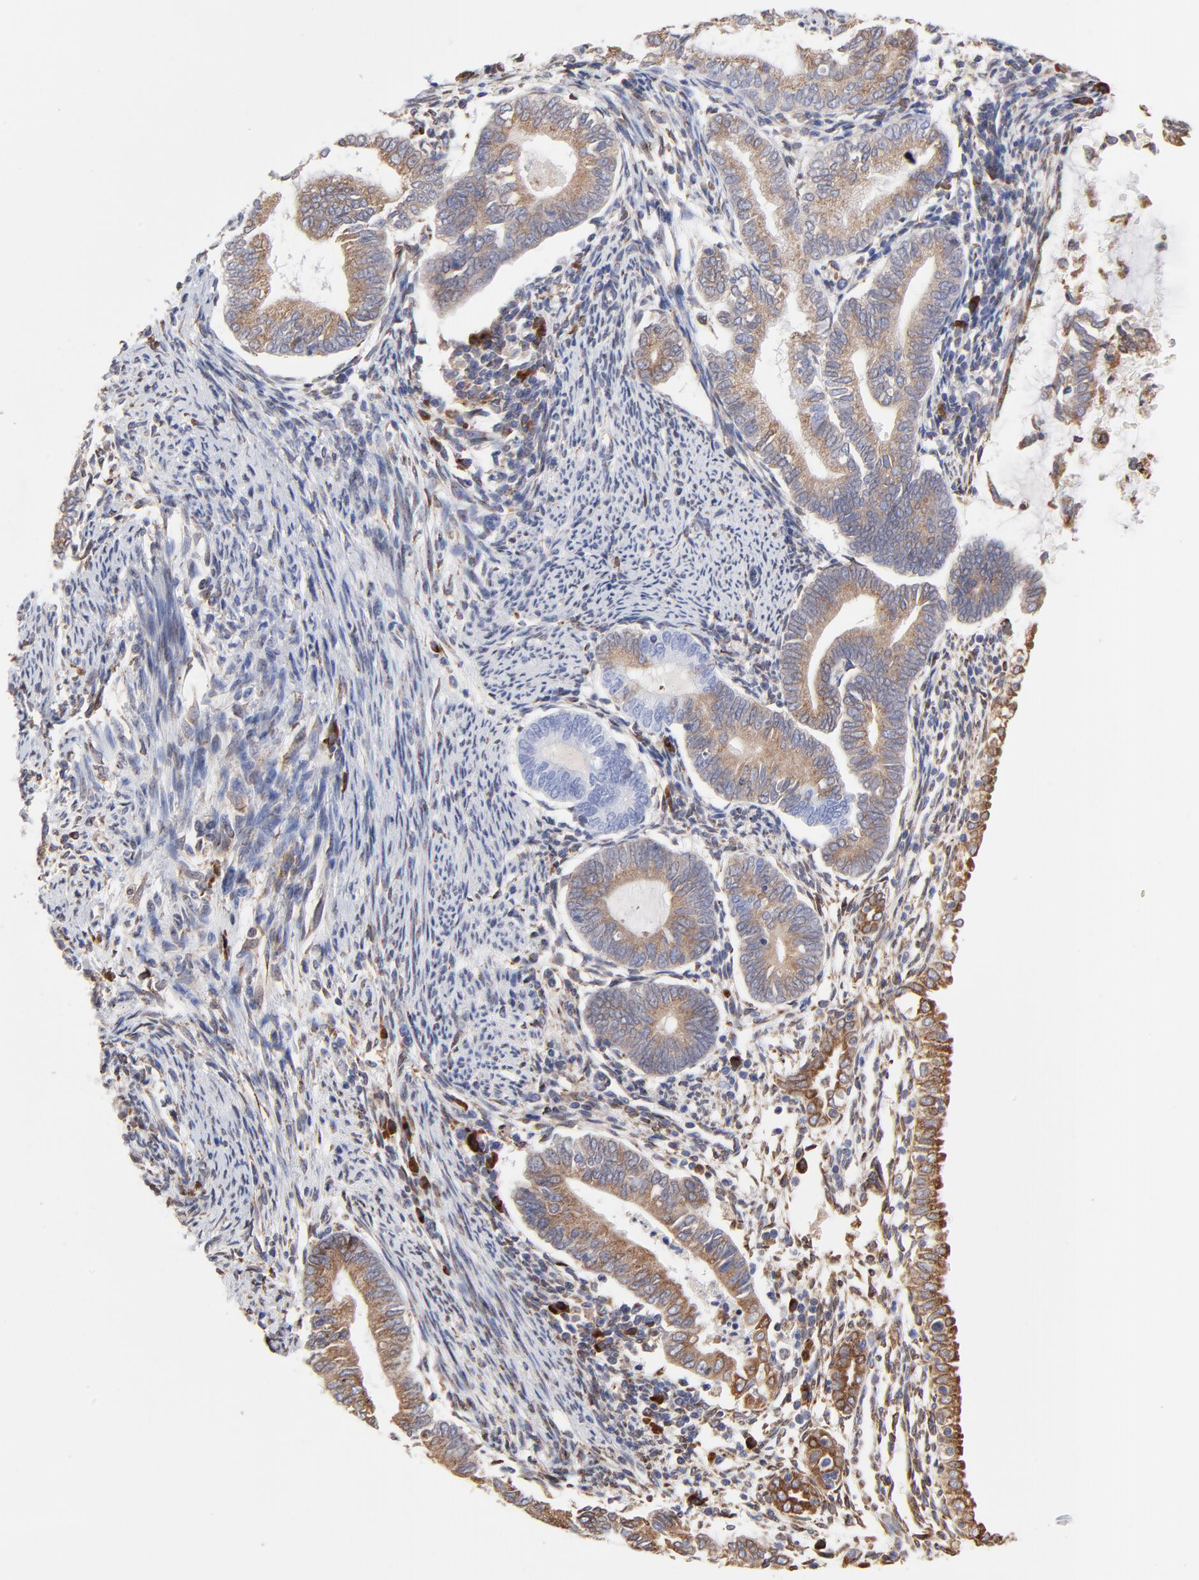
{"staining": {"intensity": "moderate", "quantity": ">75%", "location": "cytoplasmic/membranous"}, "tissue": "endometrial cancer", "cell_type": "Tumor cells", "image_type": "cancer", "snomed": [{"axis": "morphology", "description": "Adenocarcinoma, NOS"}, {"axis": "topography", "description": "Endometrium"}], "caption": "This is a histology image of immunohistochemistry (IHC) staining of endometrial cancer (adenocarcinoma), which shows moderate staining in the cytoplasmic/membranous of tumor cells.", "gene": "LMAN1", "patient": {"sex": "female", "age": 63}}